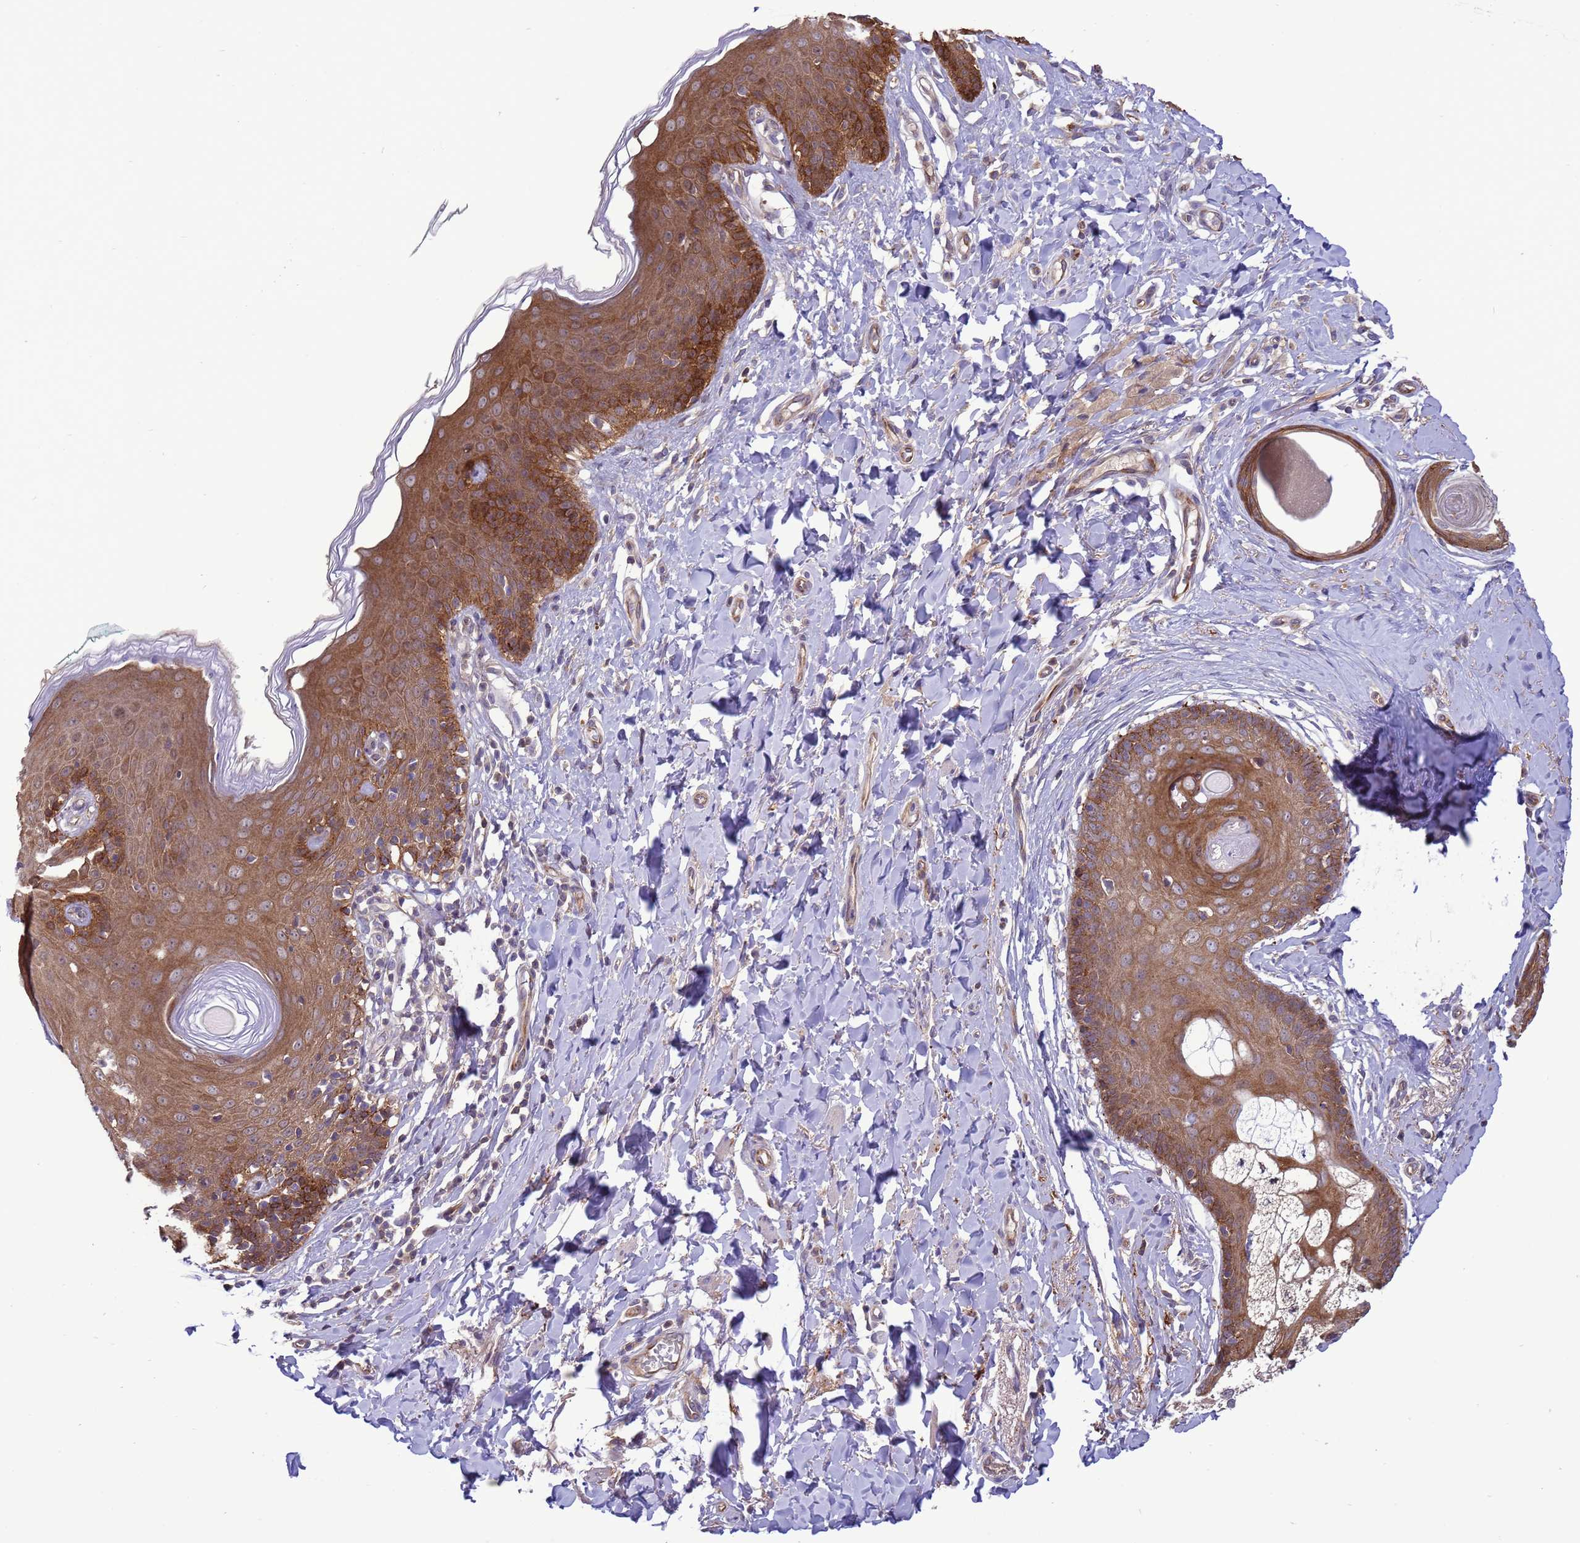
{"staining": {"intensity": "moderate", "quantity": ">75%", "location": "cytoplasmic/membranous,nuclear"}, "tissue": "skin", "cell_type": "Epidermal cells", "image_type": "normal", "snomed": [{"axis": "morphology", "description": "Normal tissue, NOS"}, {"axis": "topography", "description": "Vulva"}], "caption": "Protein staining reveals moderate cytoplasmic/membranous,nuclear expression in approximately >75% of epidermal cells in benign skin. The staining is performed using DAB brown chromogen to label protein expression. The nuclei are counter-stained blue using hematoxylin.", "gene": "GJA10", "patient": {"sex": "female", "age": 66}}